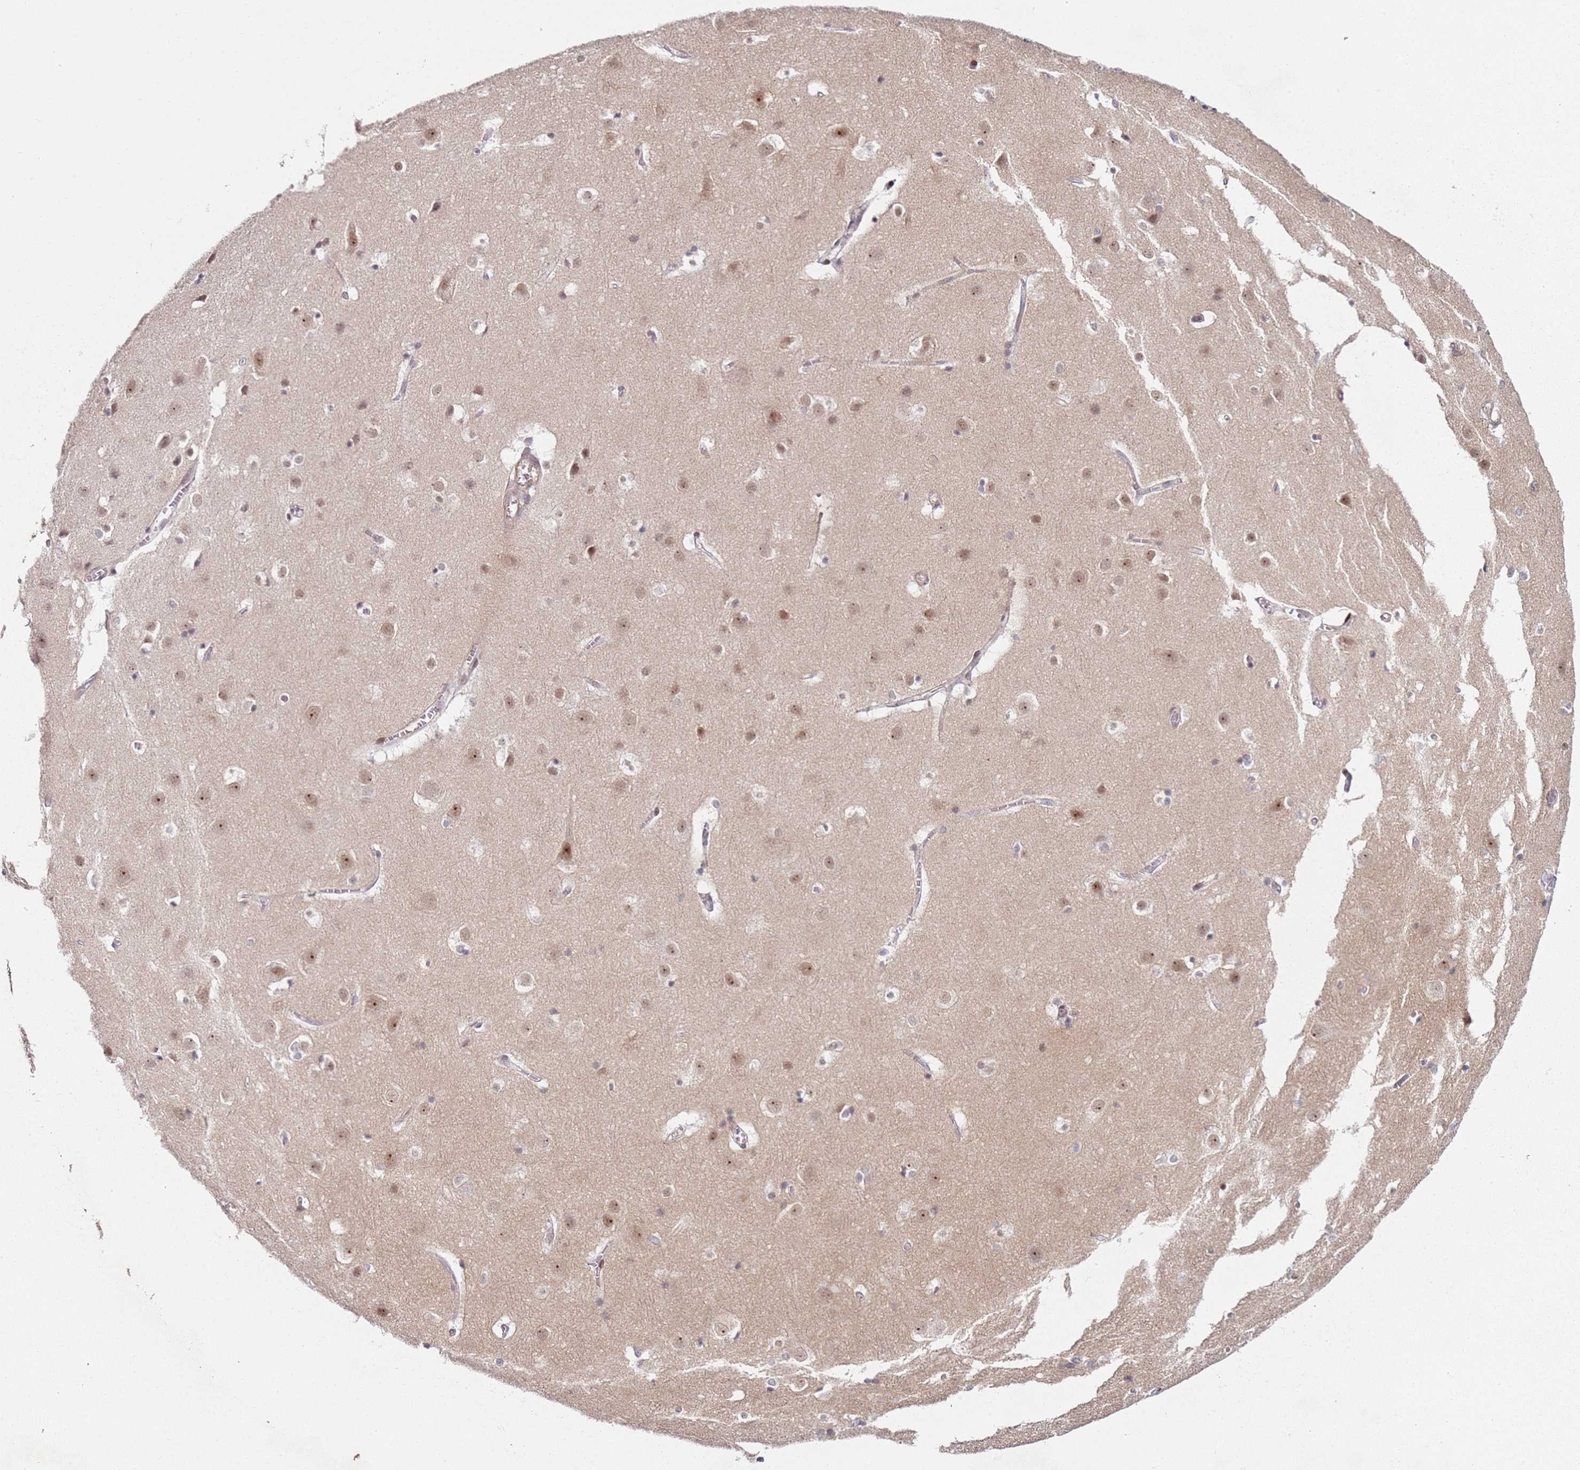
{"staining": {"intensity": "weak", "quantity": "25%-75%", "location": "nuclear"}, "tissue": "cerebral cortex", "cell_type": "Endothelial cells", "image_type": "normal", "snomed": [{"axis": "morphology", "description": "Normal tissue, NOS"}, {"axis": "topography", "description": "Cerebral cortex"}], "caption": "IHC of benign cerebral cortex demonstrates low levels of weak nuclear positivity in approximately 25%-75% of endothelial cells.", "gene": "ATF6B", "patient": {"sex": "male", "age": 54}}